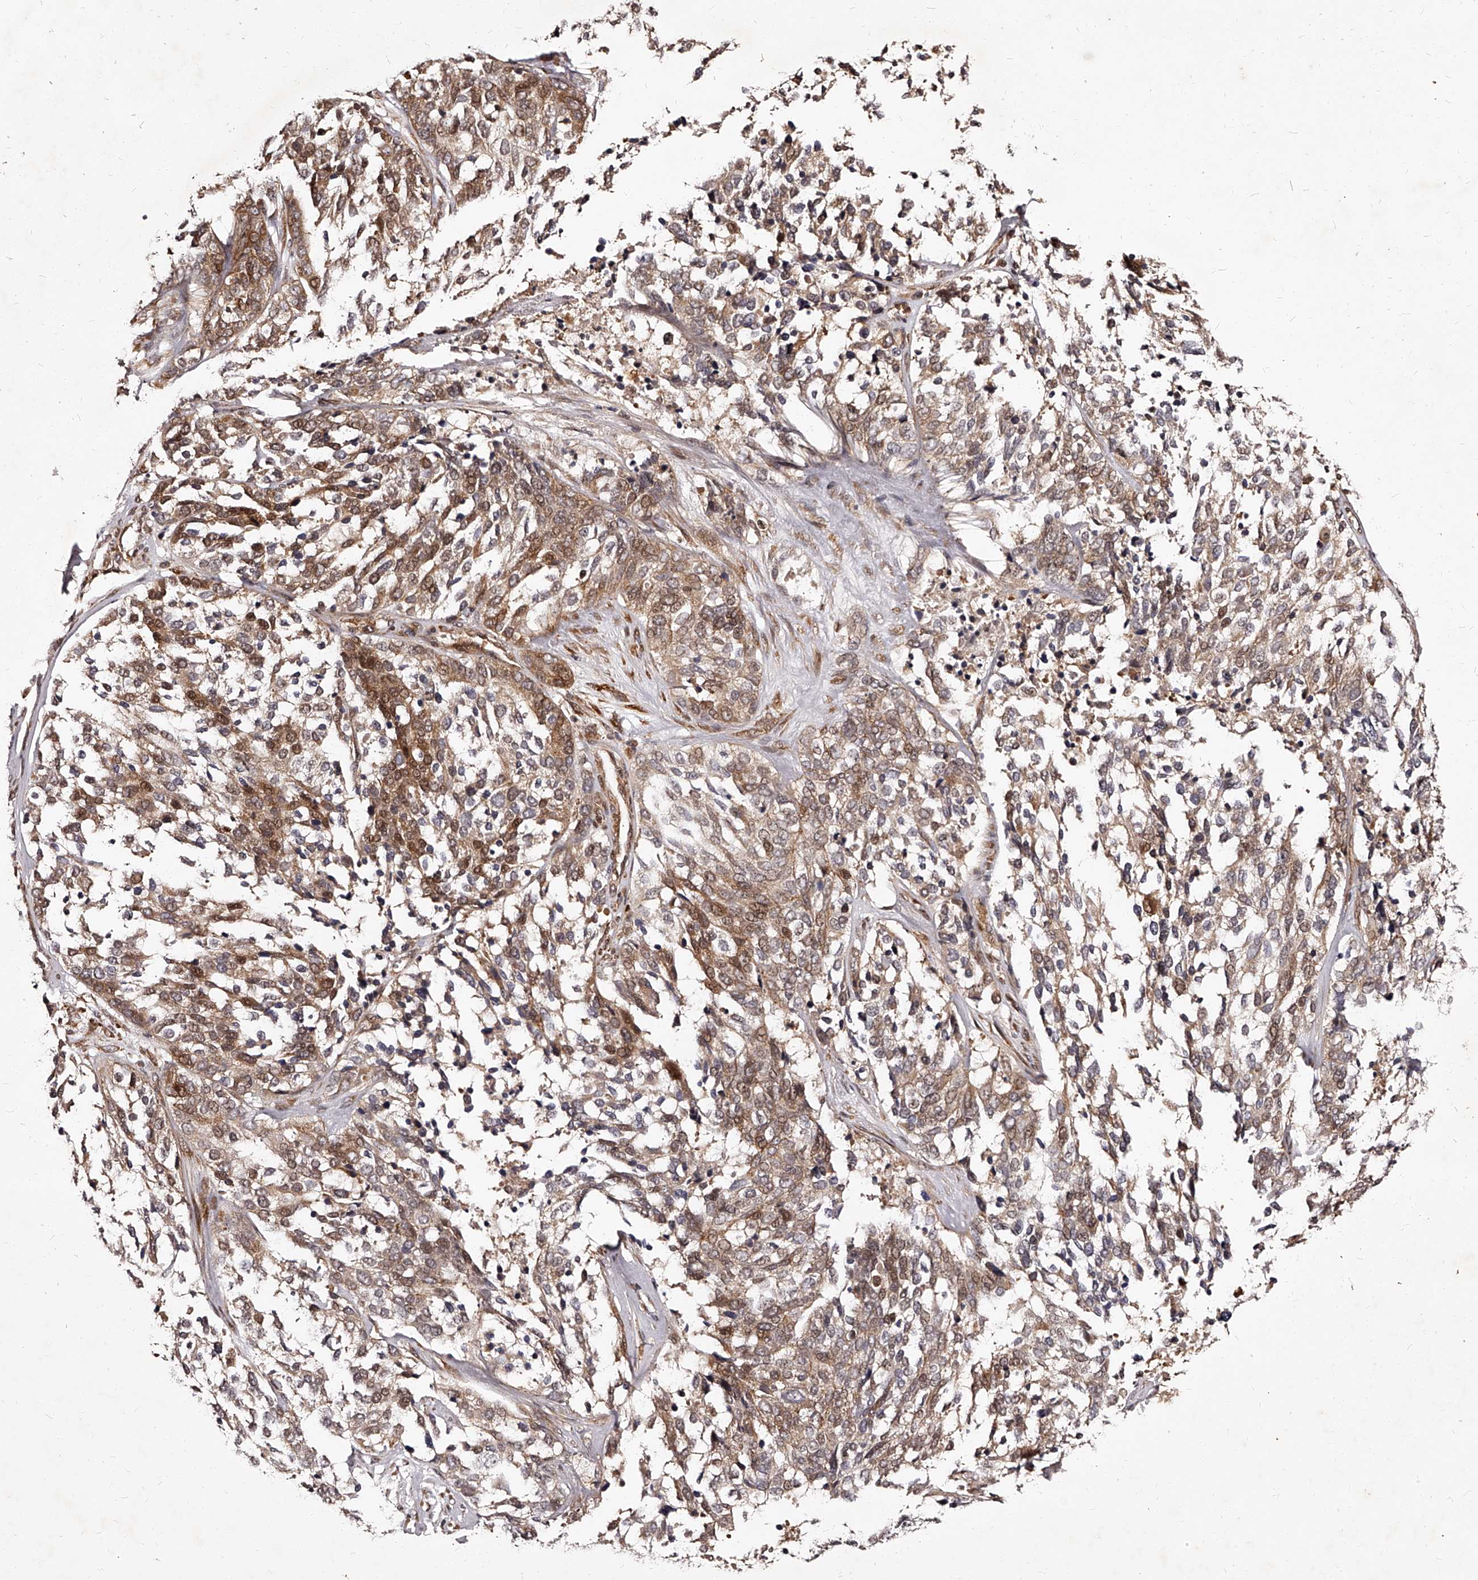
{"staining": {"intensity": "moderate", "quantity": ">75%", "location": "cytoplasmic/membranous,nuclear"}, "tissue": "ovarian cancer", "cell_type": "Tumor cells", "image_type": "cancer", "snomed": [{"axis": "morphology", "description": "Cystadenocarcinoma, serous, NOS"}, {"axis": "topography", "description": "Ovary"}], "caption": "Serous cystadenocarcinoma (ovarian) stained with a protein marker displays moderate staining in tumor cells.", "gene": "RSC1A1", "patient": {"sex": "female", "age": 44}}